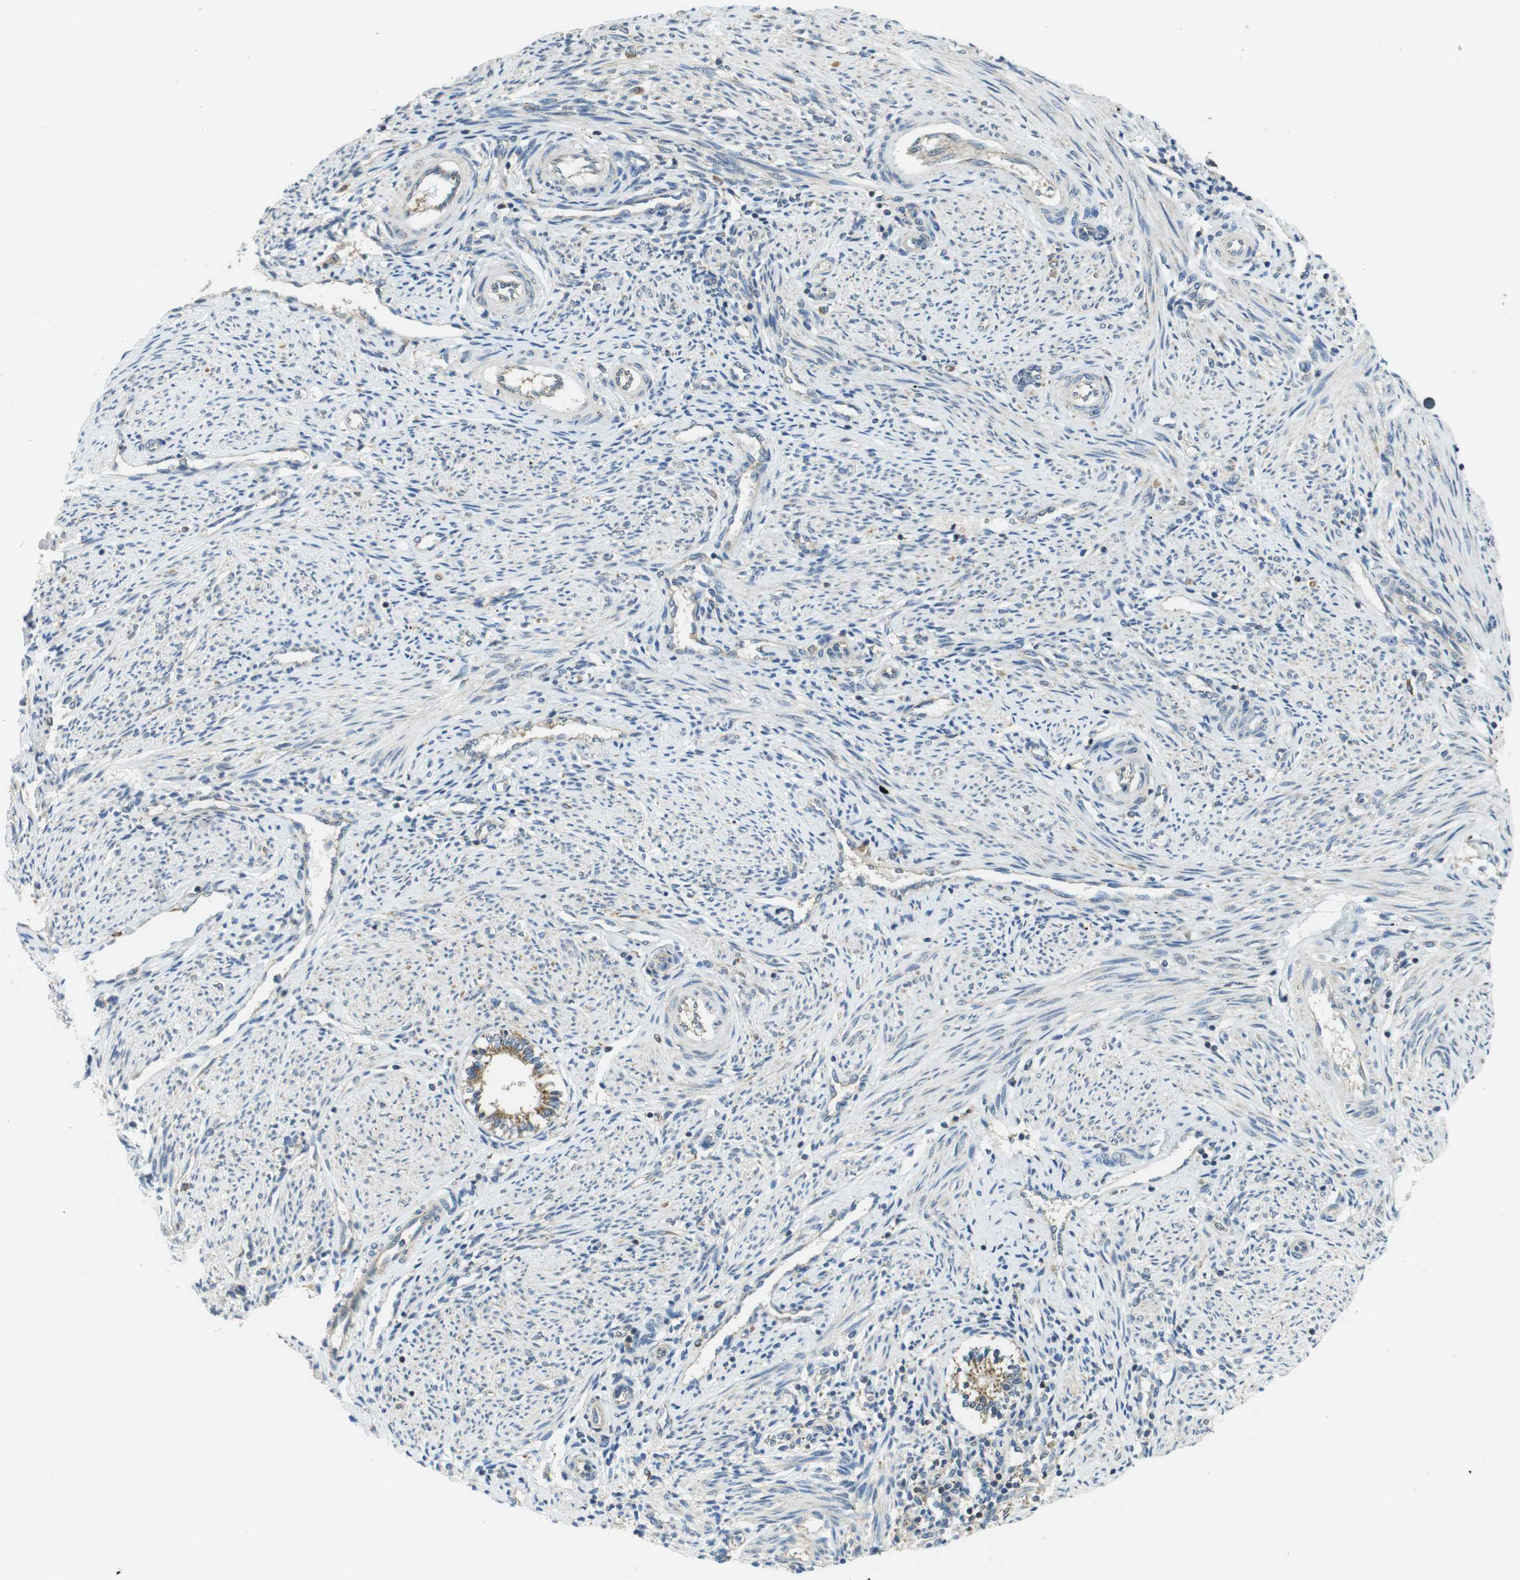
{"staining": {"intensity": "weak", "quantity": "<25%", "location": "cytoplasmic/membranous"}, "tissue": "endometrium", "cell_type": "Cells in endometrial stroma", "image_type": "normal", "snomed": [{"axis": "morphology", "description": "Normal tissue, NOS"}, {"axis": "topography", "description": "Endometrium"}], "caption": "The image demonstrates no significant expression in cells in endometrial stroma of endometrium.", "gene": "BRI3BP", "patient": {"sex": "female", "age": 42}}